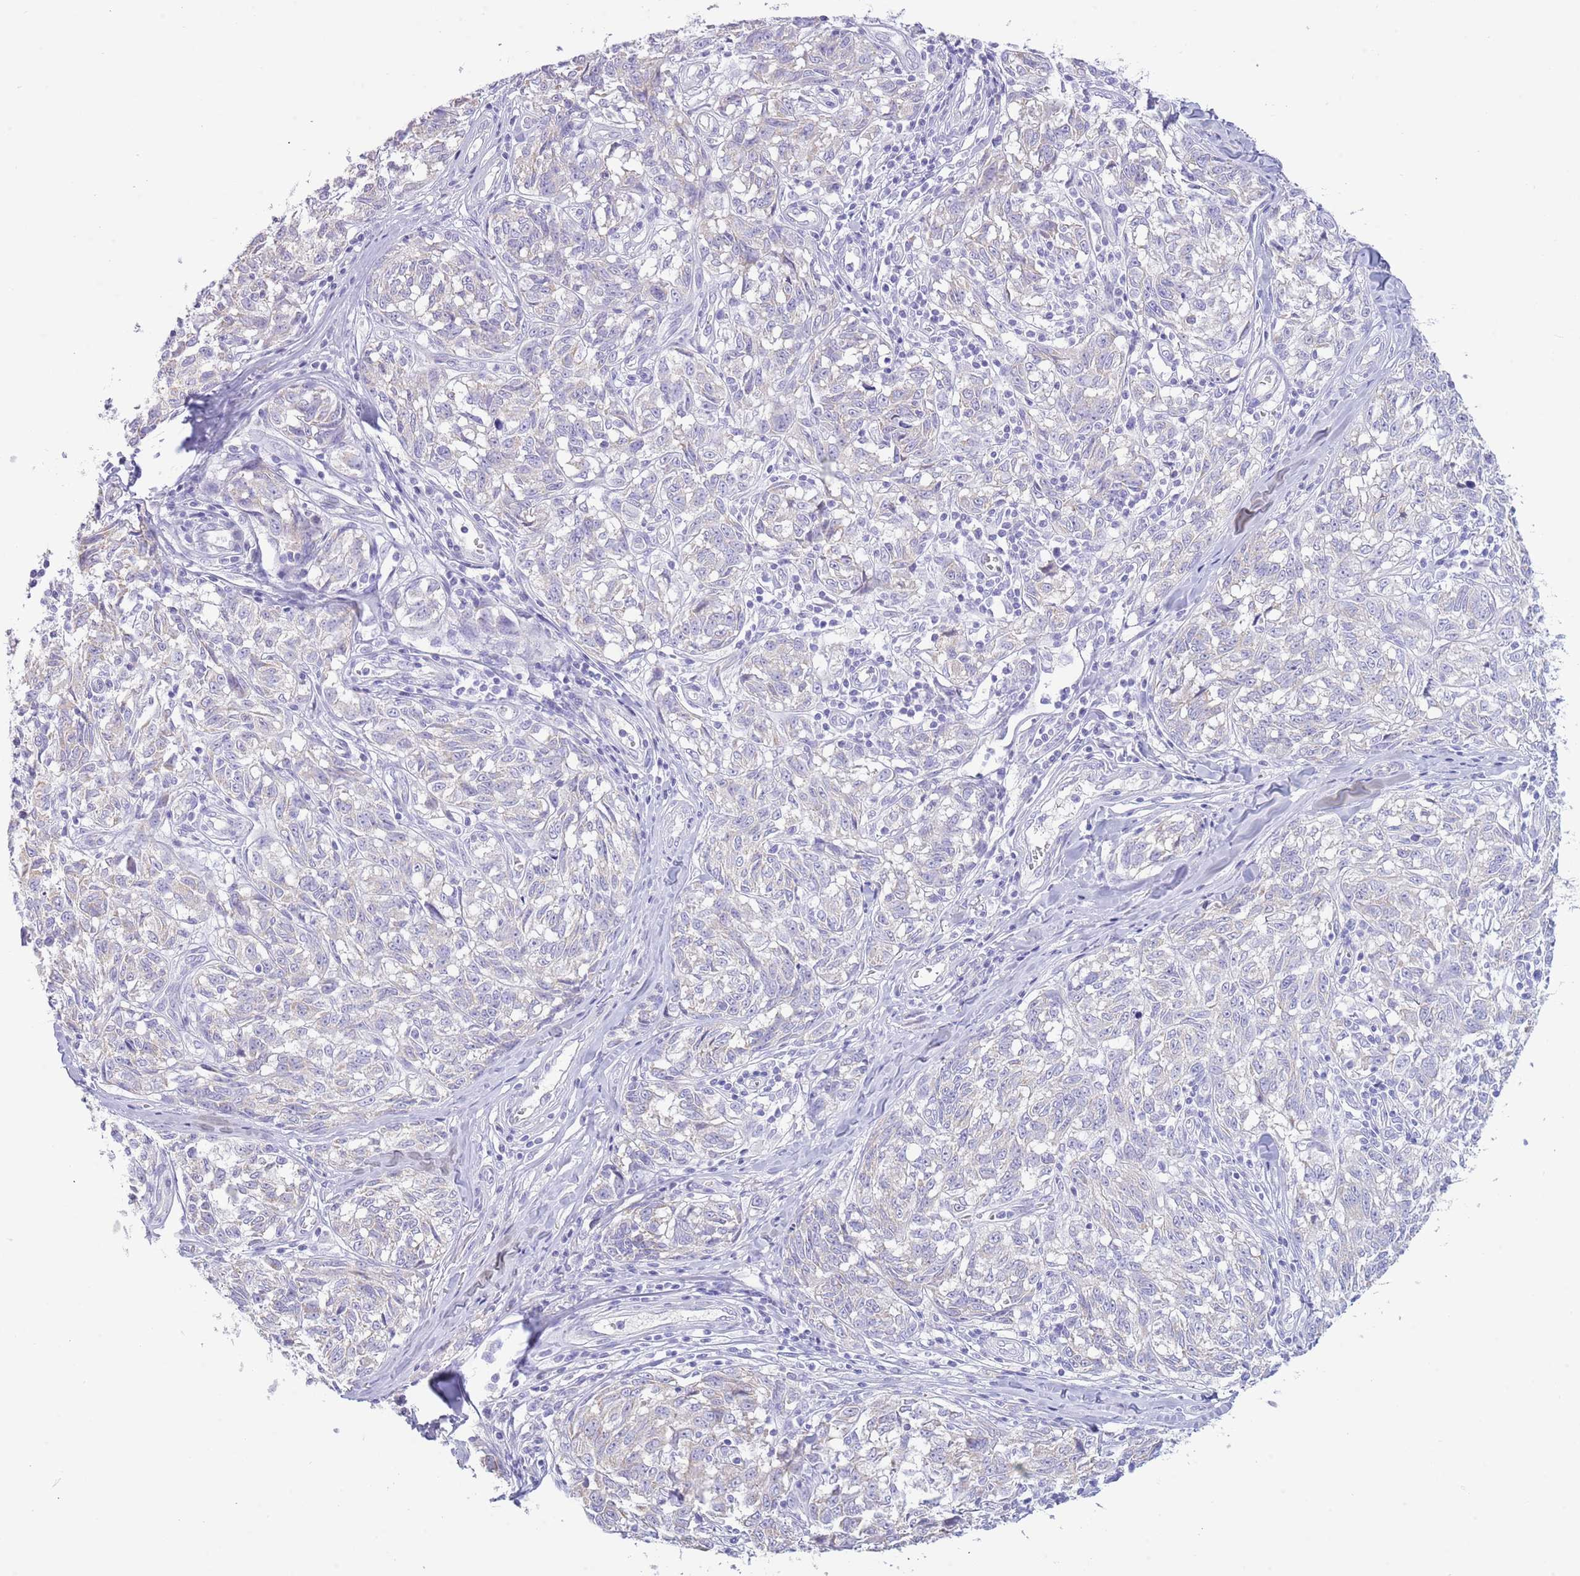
{"staining": {"intensity": "negative", "quantity": "none", "location": "none"}, "tissue": "melanoma", "cell_type": "Tumor cells", "image_type": "cancer", "snomed": [{"axis": "morphology", "description": "Normal tissue, NOS"}, {"axis": "morphology", "description": "Malignant melanoma, NOS"}, {"axis": "topography", "description": "Skin"}], "caption": "This is a photomicrograph of immunohistochemistry staining of malignant melanoma, which shows no expression in tumor cells.", "gene": "ACR", "patient": {"sex": "female", "age": 64}}